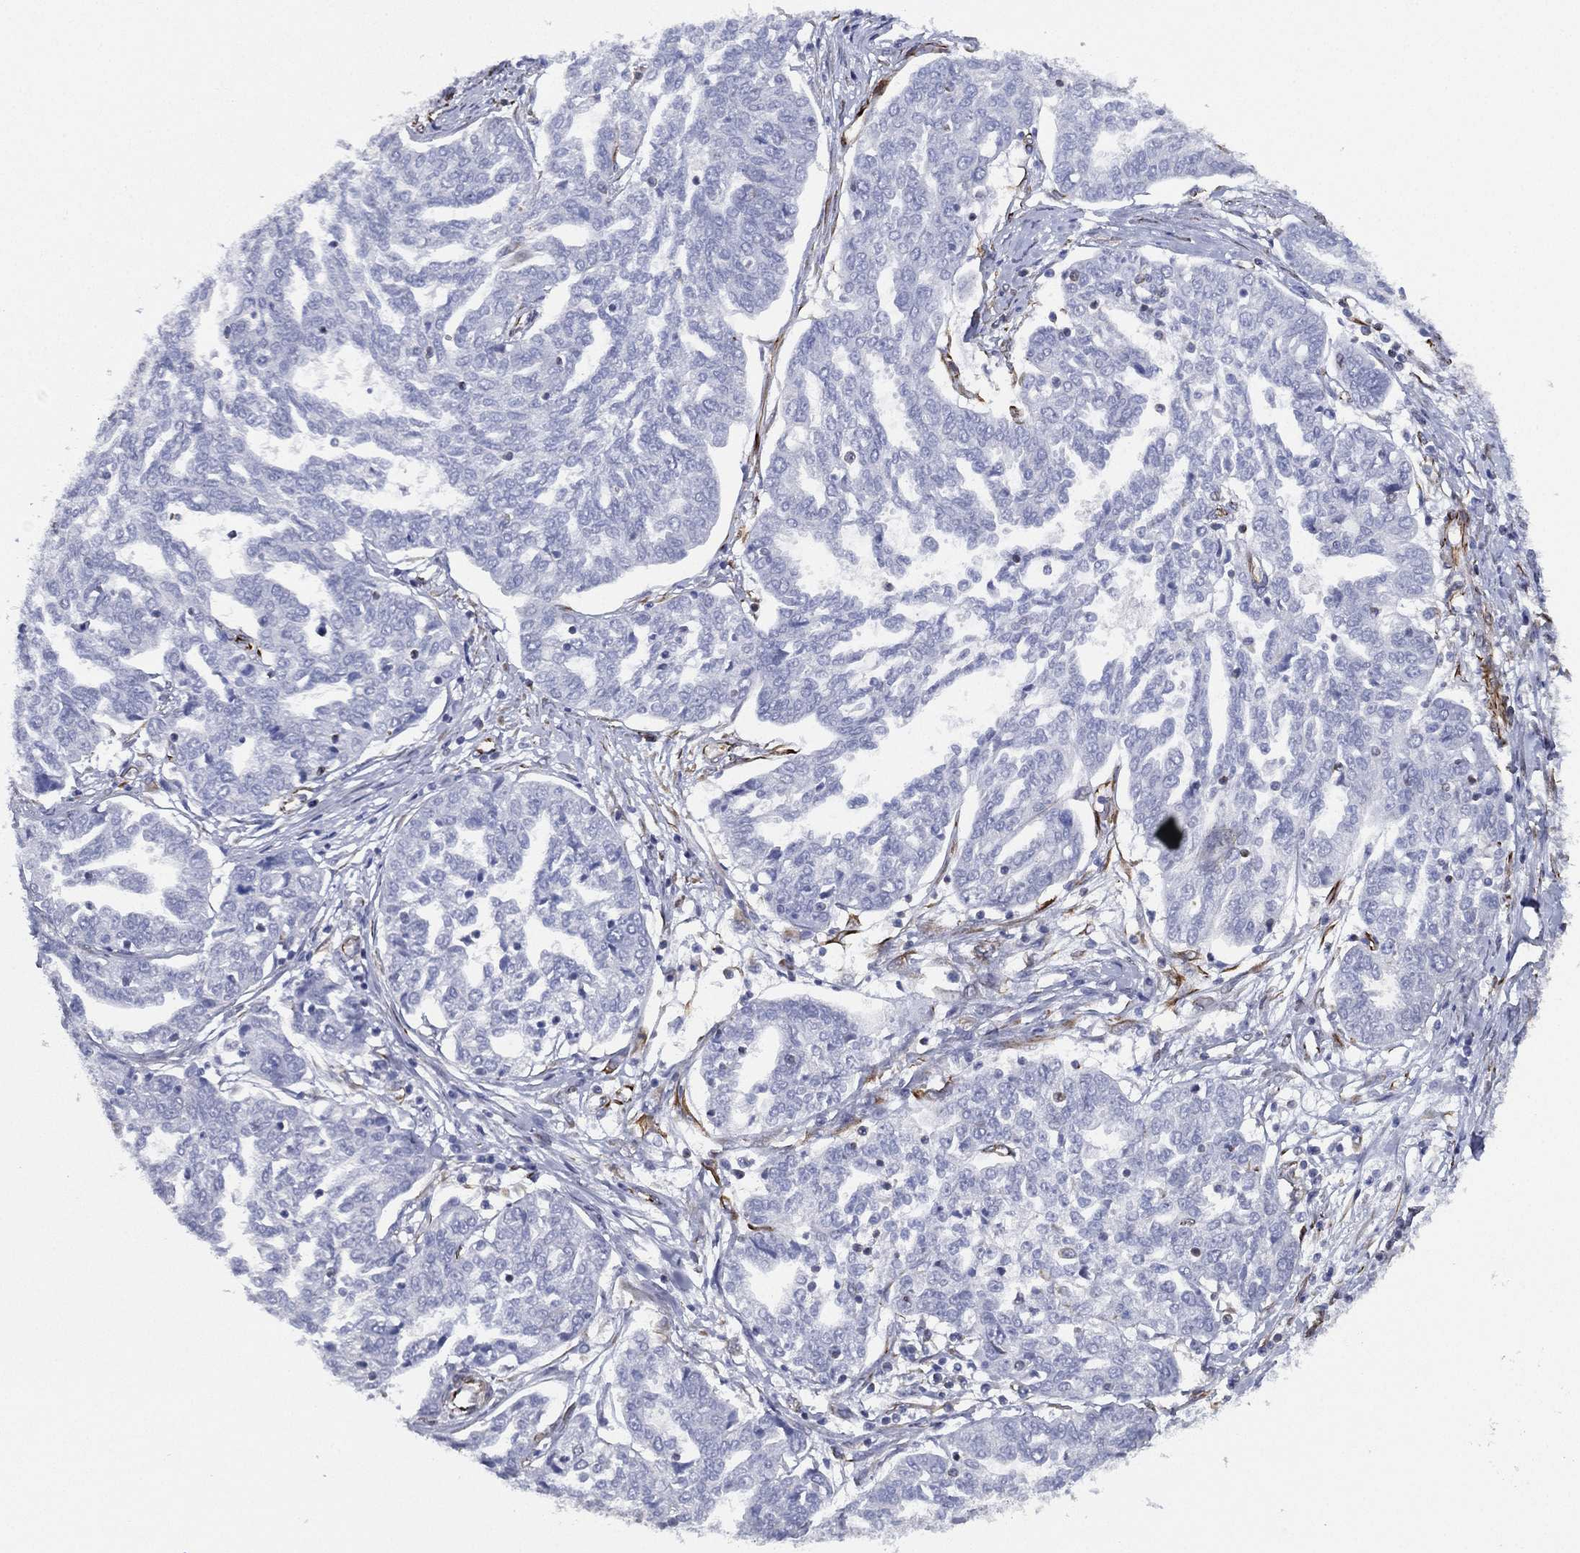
{"staining": {"intensity": "negative", "quantity": "none", "location": "none"}, "tissue": "ovarian cancer", "cell_type": "Tumor cells", "image_type": "cancer", "snomed": [{"axis": "morphology", "description": "Cystadenocarcinoma, serous, NOS"}, {"axis": "topography", "description": "Ovary"}], "caption": "This micrograph is of ovarian serous cystadenocarcinoma stained with immunohistochemistry (IHC) to label a protein in brown with the nuclei are counter-stained blue. There is no expression in tumor cells.", "gene": "MAS1", "patient": {"sex": "female", "age": 67}}